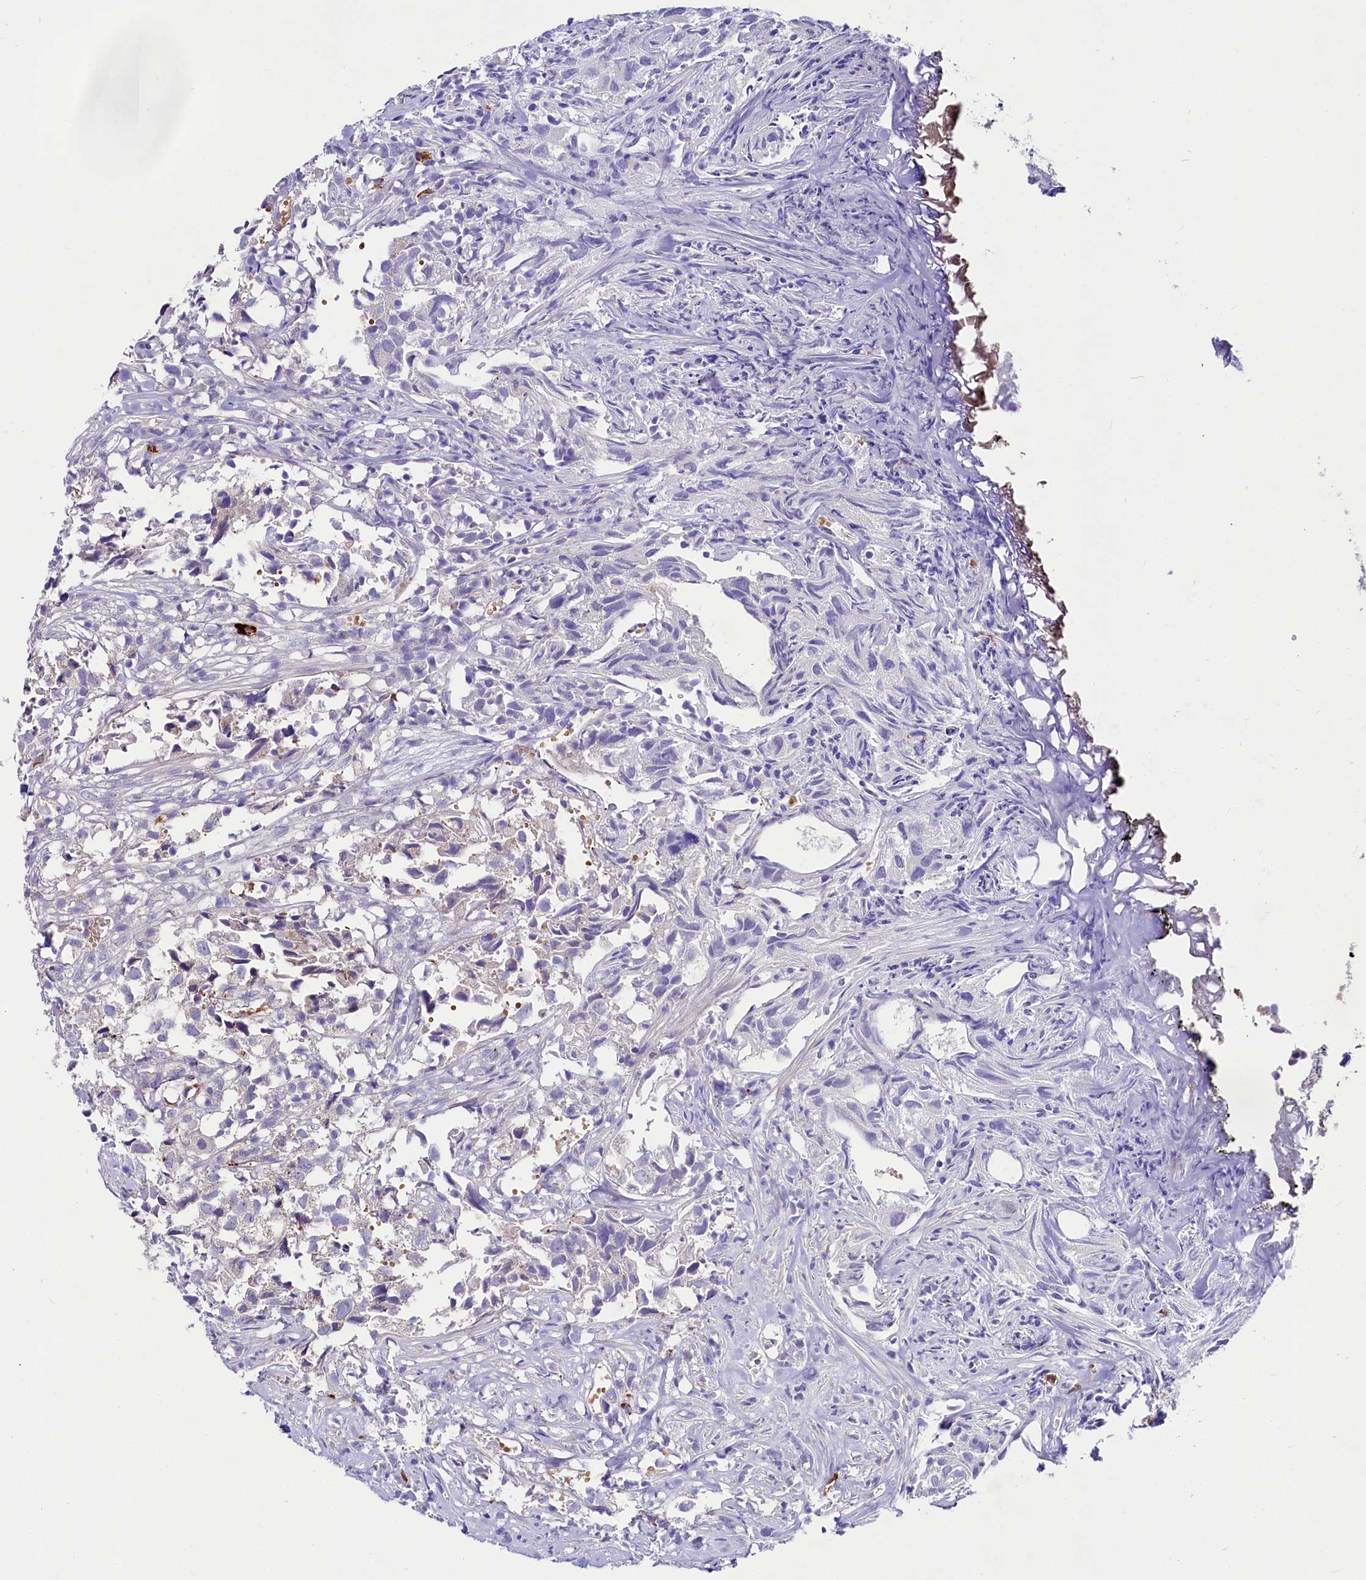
{"staining": {"intensity": "negative", "quantity": "none", "location": "none"}, "tissue": "urothelial cancer", "cell_type": "Tumor cells", "image_type": "cancer", "snomed": [{"axis": "morphology", "description": "Urothelial carcinoma, High grade"}, {"axis": "topography", "description": "Urinary bladder"}], "caption": "There is no significant staining in tumor cells of urothelial carcinoma (high-grade). (DAB immunohistochemistry (IHC), high magnification).", "gene": "ABHD5", "patient": {"sex": "female", "age": 75}}